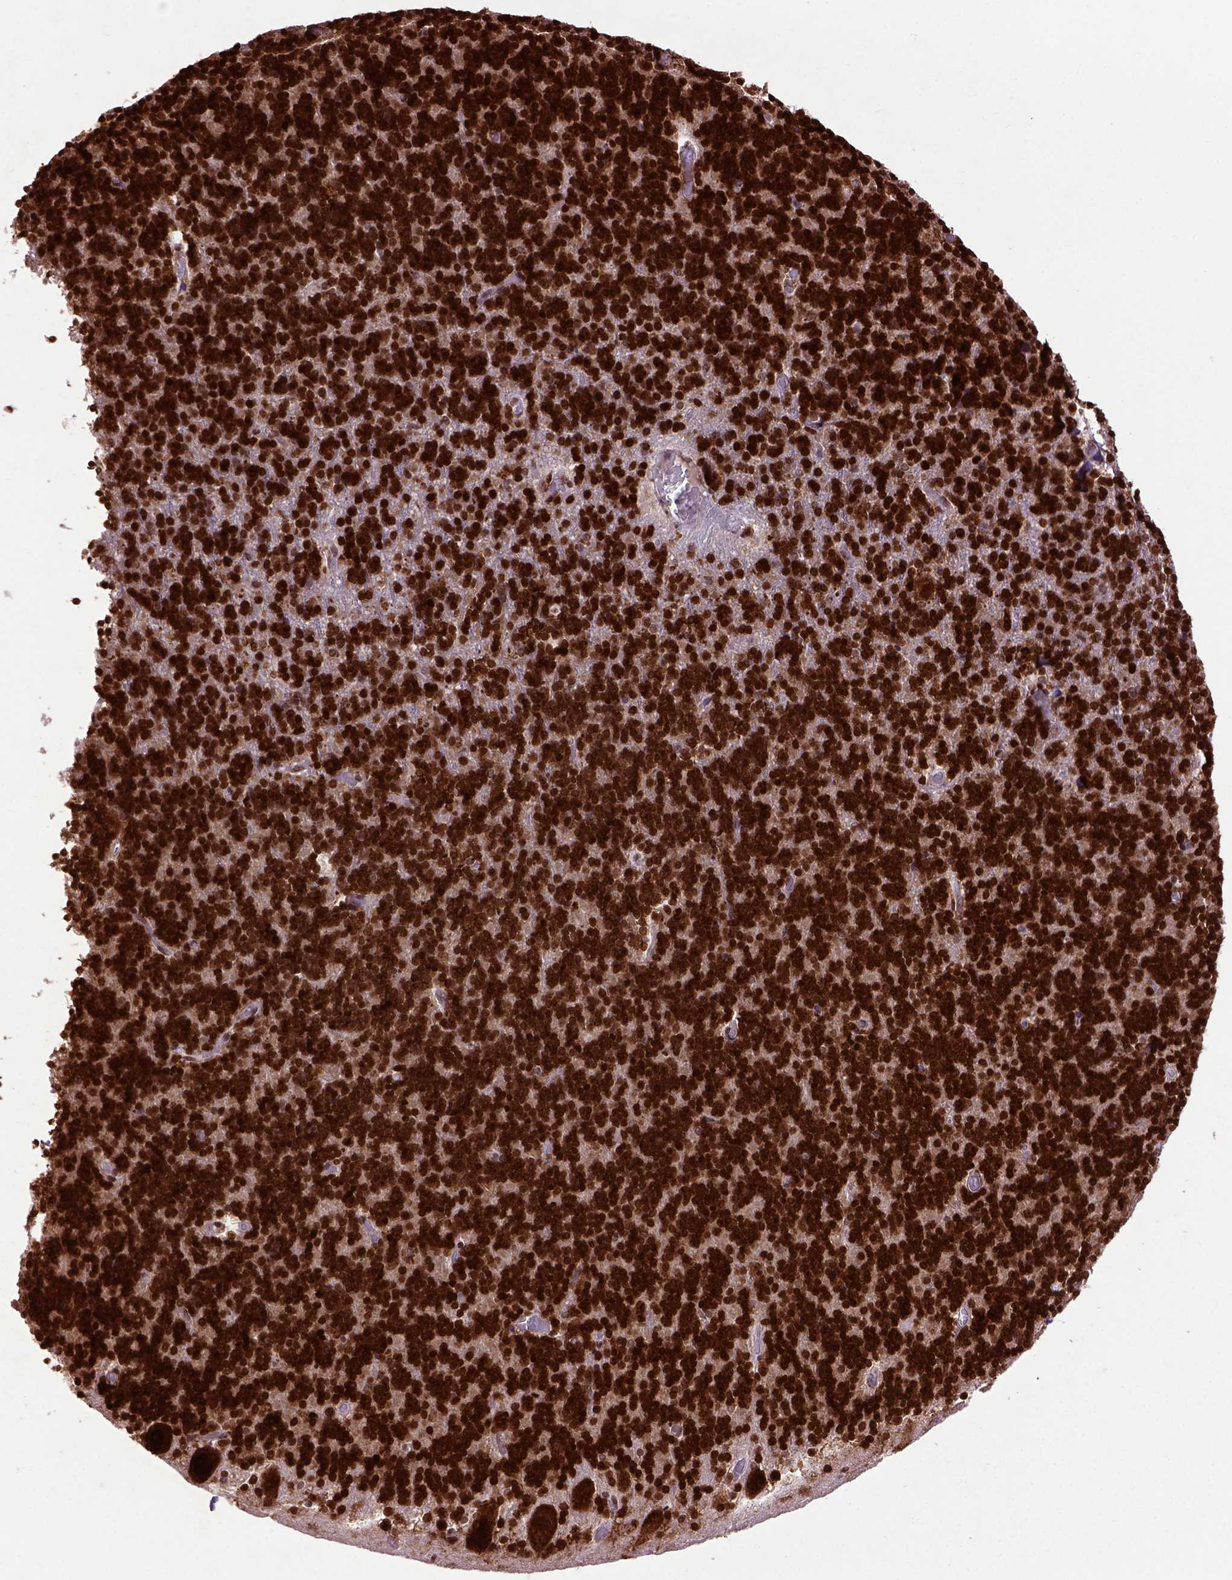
{"staining": {"intensity": "strong", "quantity": ">75%", "location": "nuclear"}, "tissue": "cerebellum", "cell_type": "Cells in granular layer", "image_type": "normal", "snomed": [{"axis": "morphology", "description": "Normal tissue, NOS"}, {"axis": "topography", "description": "Cerebellum"}], "caption": "Immunohistochemistry (IHC) of unremarkable human cerebellum reveals high levels of strong nuclear staining in about >75% of cells in granular layer.", "gene": "CELF1", "patient": {"sex": "male", "age": 70}}